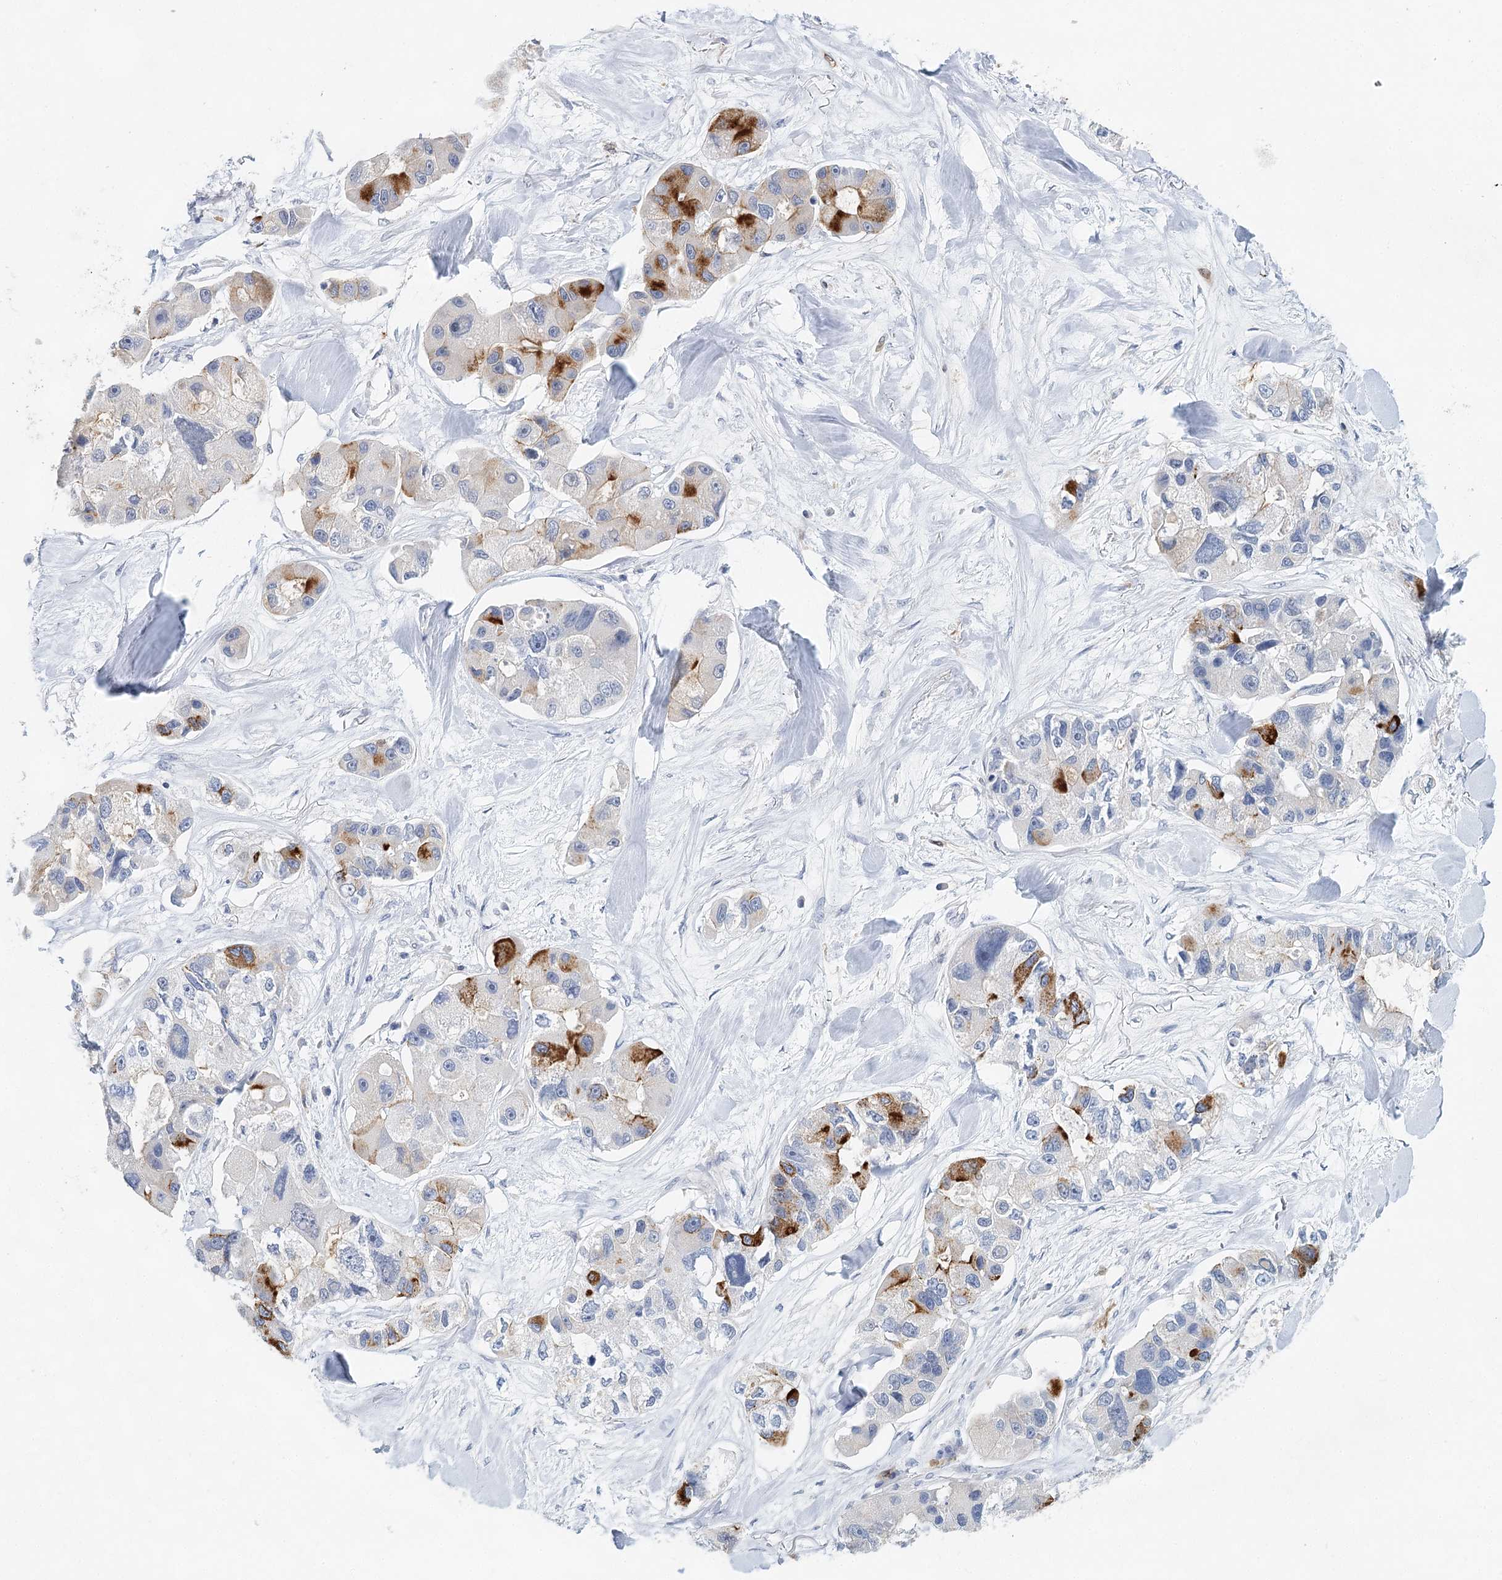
{"staining": {"intensity": "strong", "quantity": "<25%", "location": "cytoplasmic/membranous"}, "tissue": "lung cancer", "cell_type": "Tumor cells", "image_type": "cancer", "snomed": [{"axis": "morphology", "description": "Adenocarcinoma, NOS"}, {"axis": "topography", "description": "Lung"}], "caption": "High-magnification brightfield microscopy of lung cancer stained with DAB (3,3'-diaminobenzidine) (brown) and counterstained with hematoxylin (blue). tumor cells exhibit strong cytoplasmic/membranous positivity is identified in approximately<25% of cells. Using DAB (brown) and hematoxylin (blue) stains, captured at high magnification using brightfield microscopy.", "gene": "SLC19A3", "patient": {"sex": "female", "age": 54}}